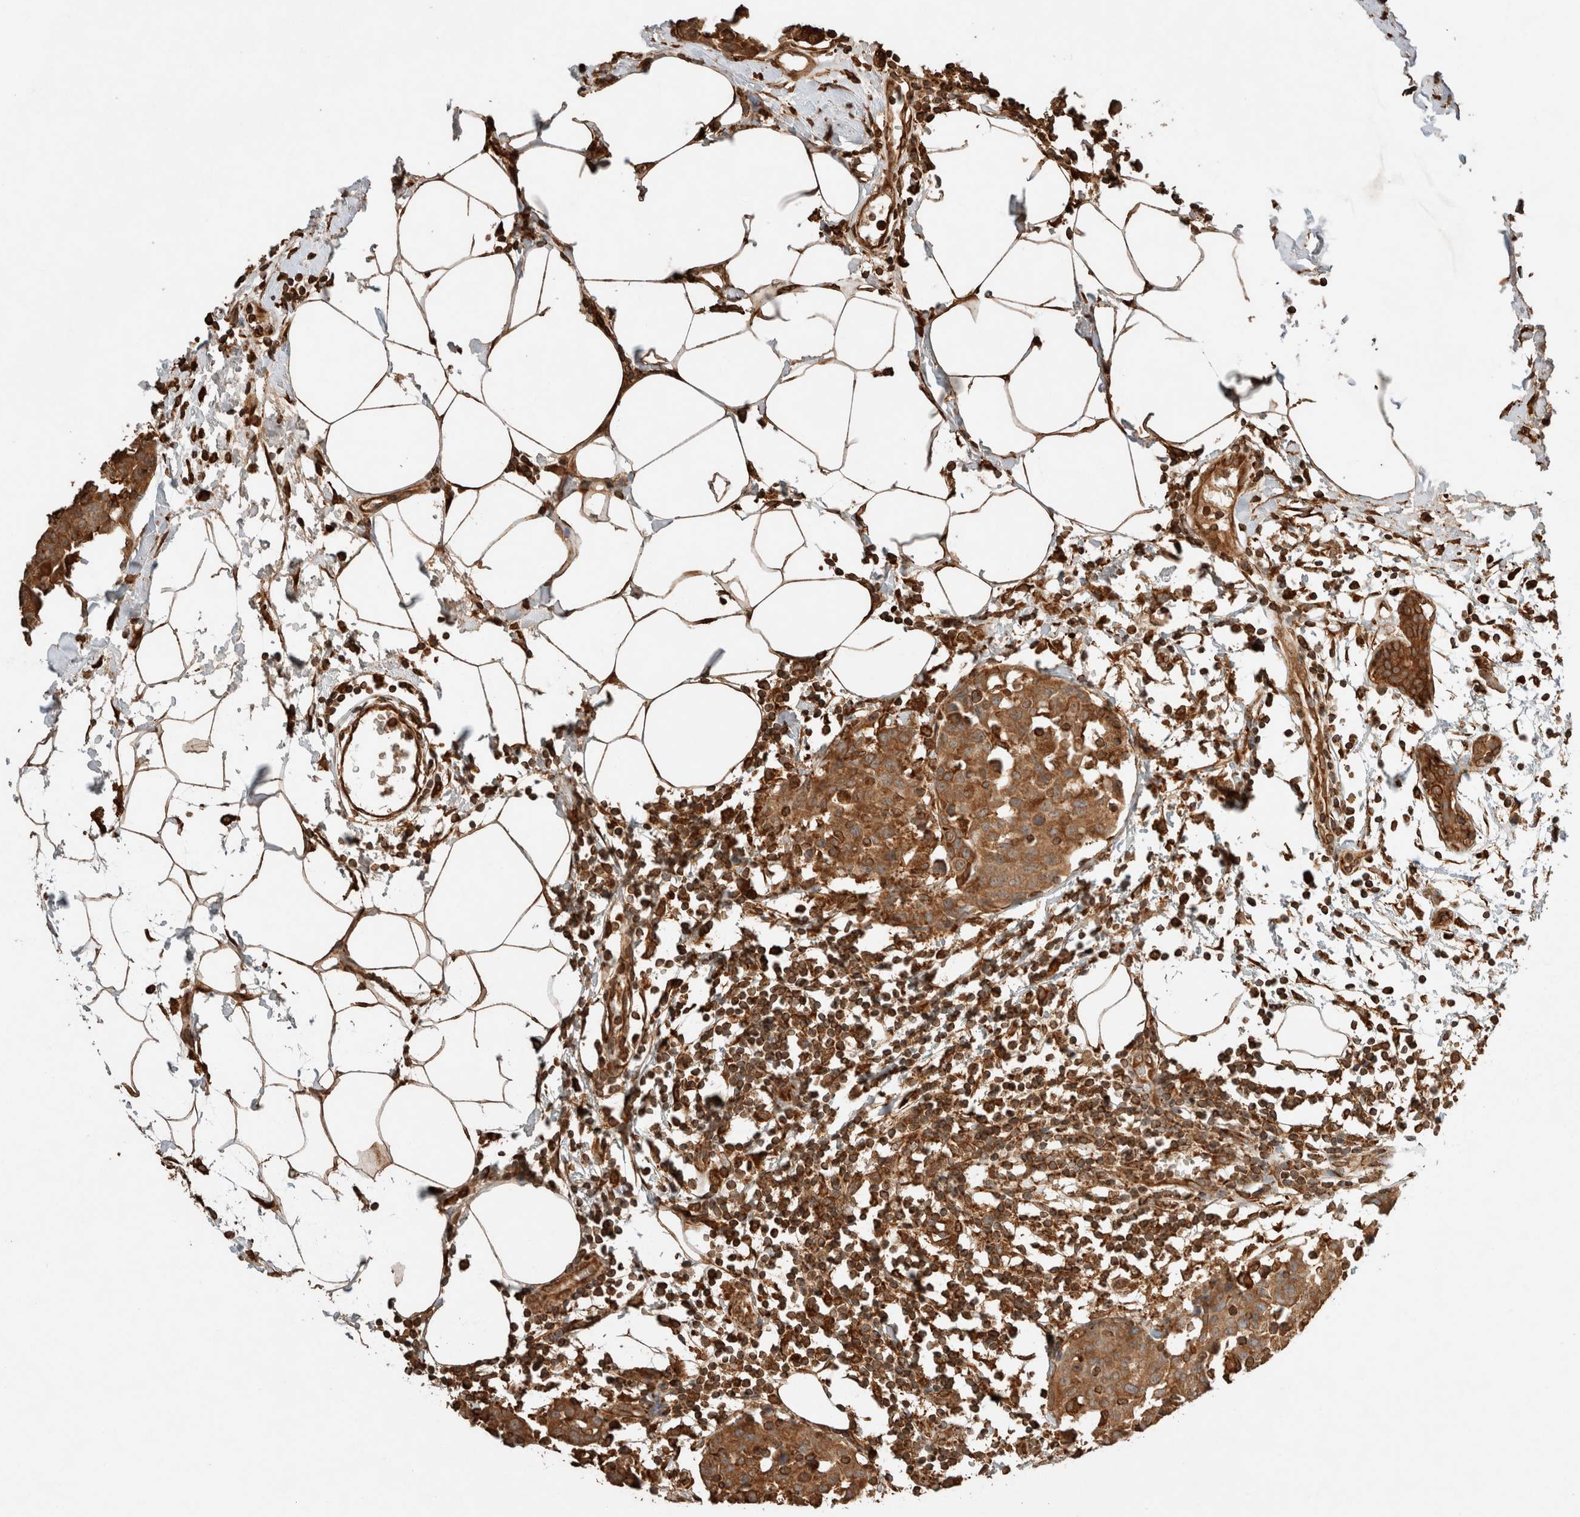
{"staining": {"intensity": "moderate", "quantity": ">75%", "location": "cytoplasmic/membranous"}, "tissue": "breast cancer", "cell_type": "Tumor cells", "image_type": "cancer", "snomed": [{"axis": "morphology", "description": "Normal tissue, NOS"}, {"axis": "morphology", "description": "Duct carcinoma"}, {"axis": "topography", "description": "Breast"}], "caption": "Human breast intraductal carcinoma stained with a brown dye shows moderate cytoplasmic/membranous positive positivity in about >75% of tumor cells.", "gene": "ERAP1", "patient": {"sex": "female", "age": 37}}